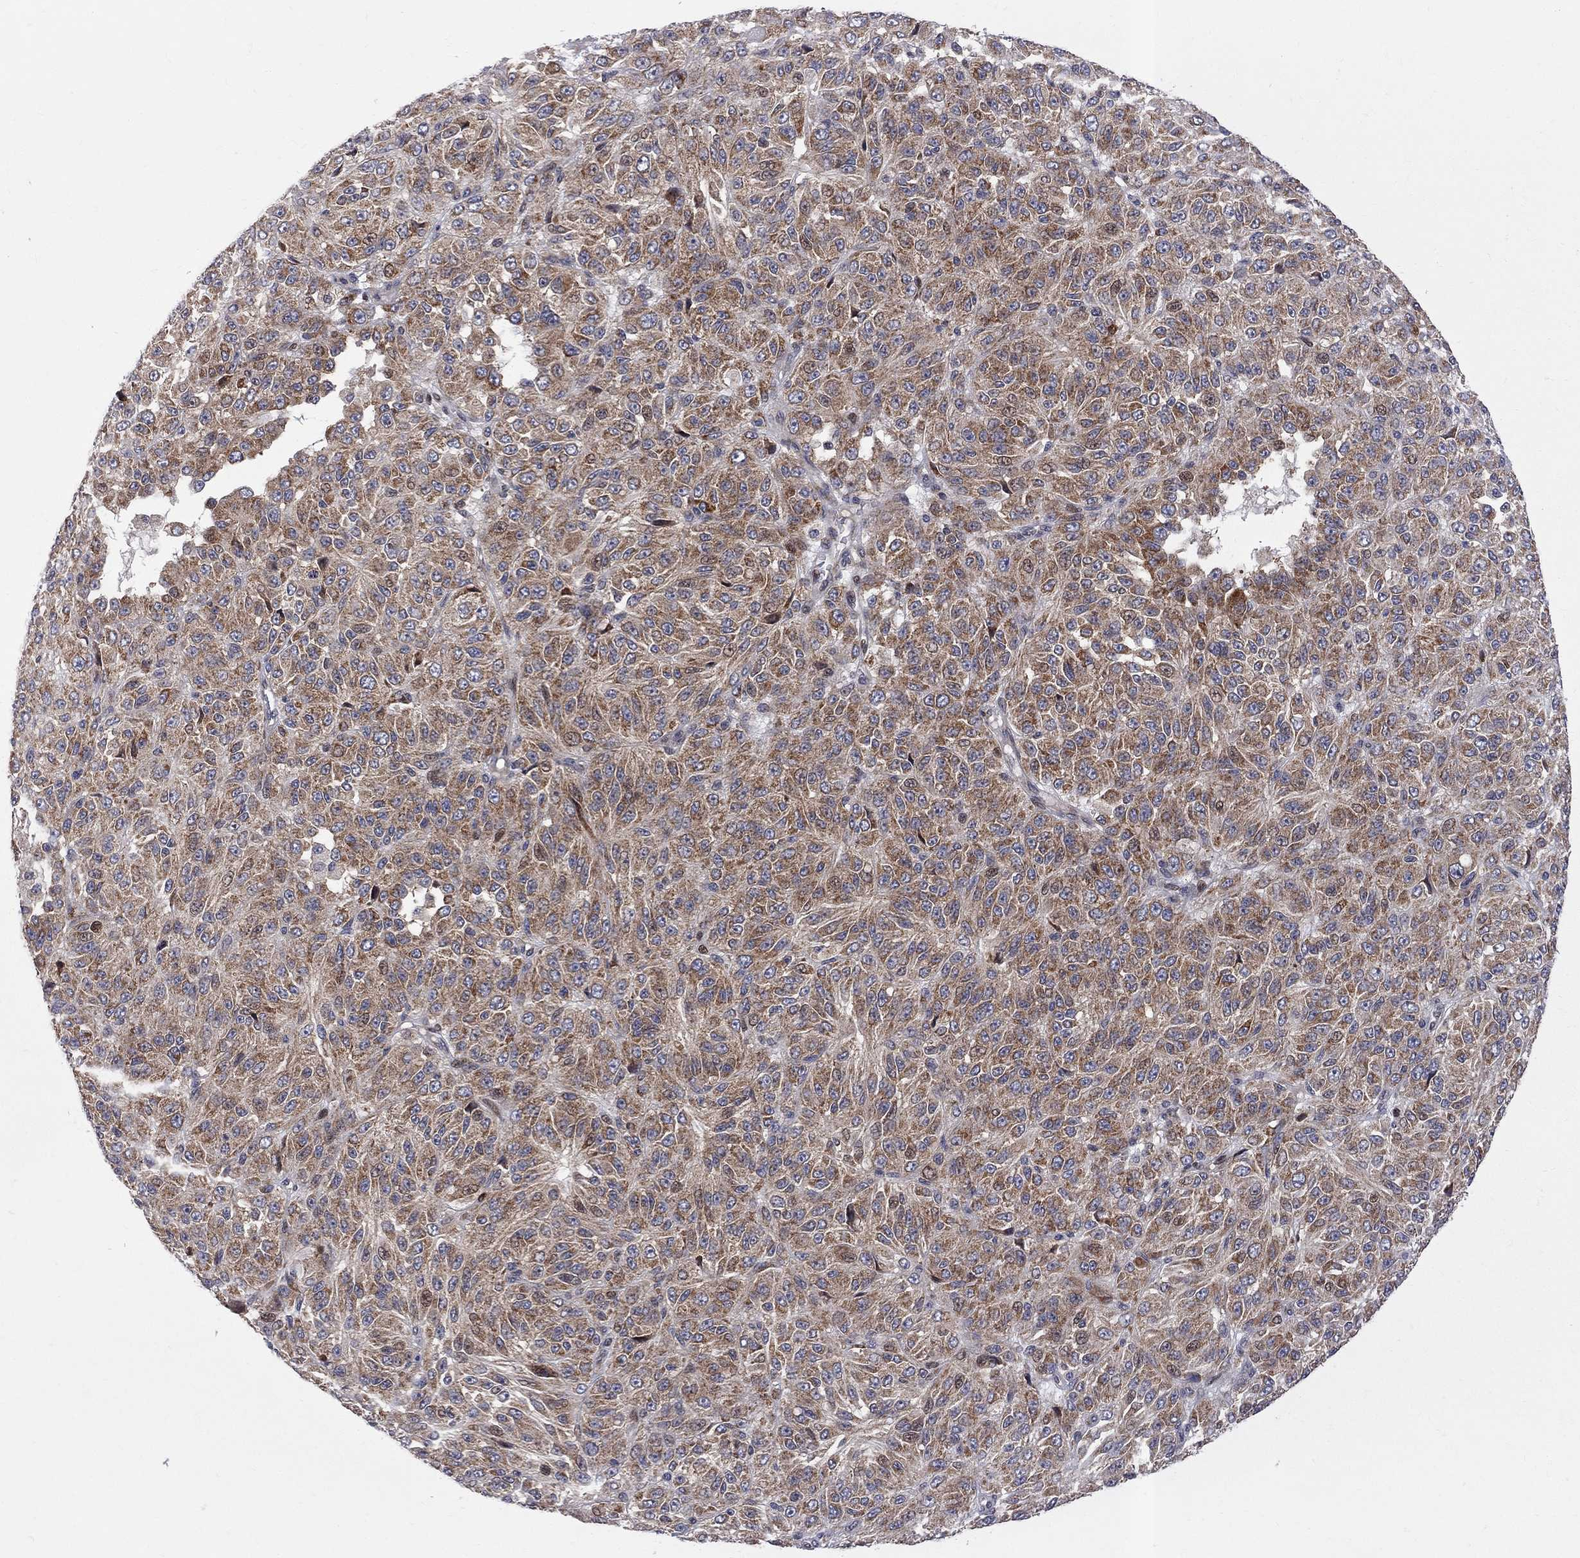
{"staining": {"intensity": "moderate", "quantity": ">75%", "location": "cytoplasmic/membranous"}, "tissue": "melanoma", "cell_type": "Tumor cells", "image_type": "cancer", "snomed": [{"axis": "morphology", "description": "Malignant melanoma, Metastatic site"}, {"axis": "topography", "description": "Brain"}], "caption": "This is a micrograph of immunohistochemistry staining of melanoma, which shows moderate positivity in the cytoplasmic/membranous of tumor cells.", "gene": "CNOT11", "patient": {"sex": "female", "age": 56}}